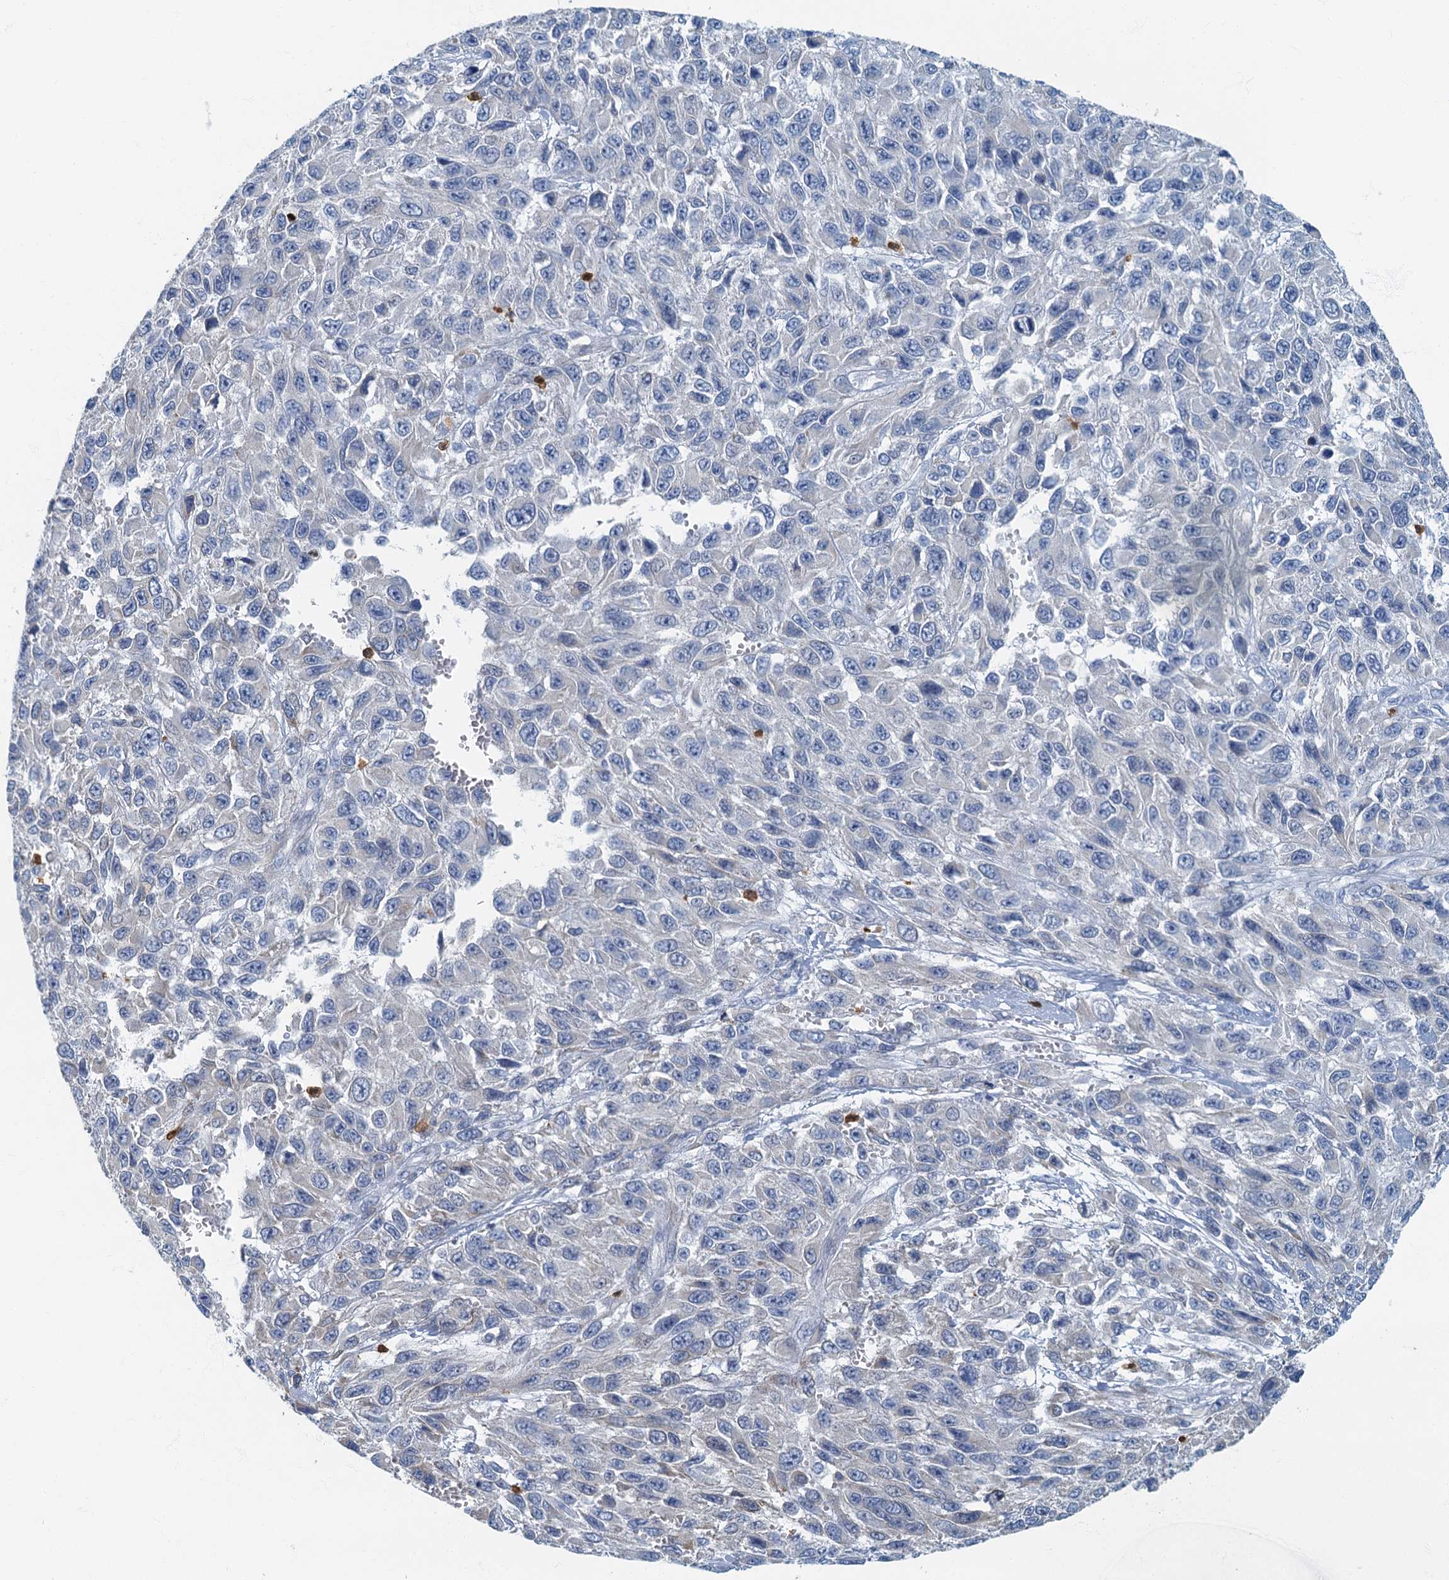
{"staining": {"intensity": "negative", "quantity": "none", "location": "none"}, "tissue": "melanoma", "cell_type": "Tumor cells", "image_type": "cancer", "snomed": [{"axis": "morphology", "description": "Normal tissue, NOS"}, {"axis": "morphology", "description": "Malignant melanoma, NOS"}, {"axis": "topography", "description": "Skin"}], "caption": "Tumor cells show no significant staining in melanoma. The staining was performed using DAB (3,3'-diaminobenzidine) to visualize the protein expression in brown, while the nuclei were stained in blue with hematoxylin (Magnification: 20x).", "gene": "ANKDD1A", "patient": {"sex": "female", "age": 96}}